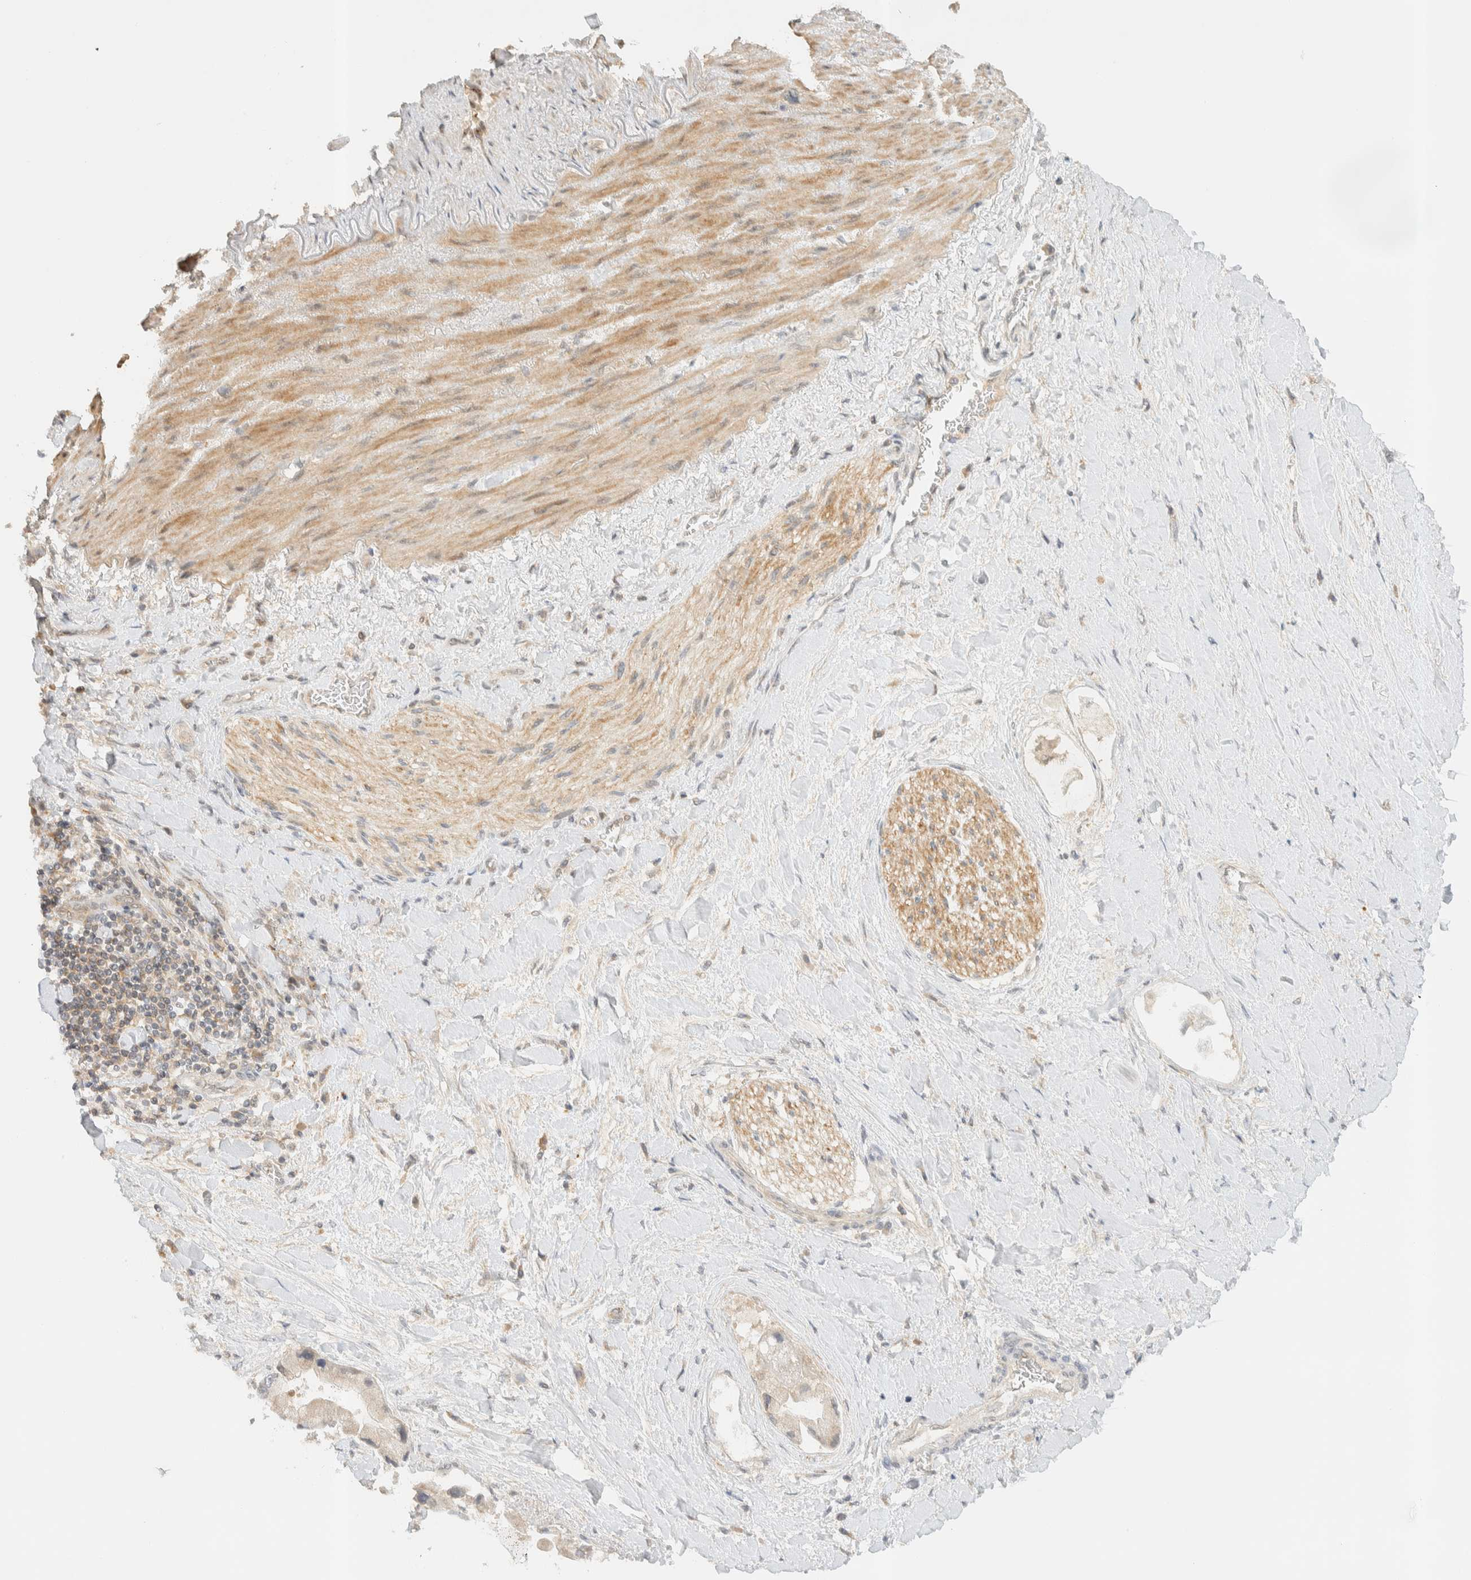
{"staining": {"intensity": "weak", "quantity": "25%-75%", "location": "cytoplasmic/membranous"}, "tissue": "liver cancer", "cell_type": "Tumor cells", "image_type": "cancer", "snomed": [{"axis": "morphology", "description": "Cholangiocarcinoma"}, {"axis": "topography", "description": "Liver"}], "caption": "Liver cancer stained with a brown dye exhibits weak cytoplasmic/membranous positive staining in approximately 25%-75% of tumor cells.", "gene": "KIFAP3", "patient": {"sex": "male", "age": 50}}